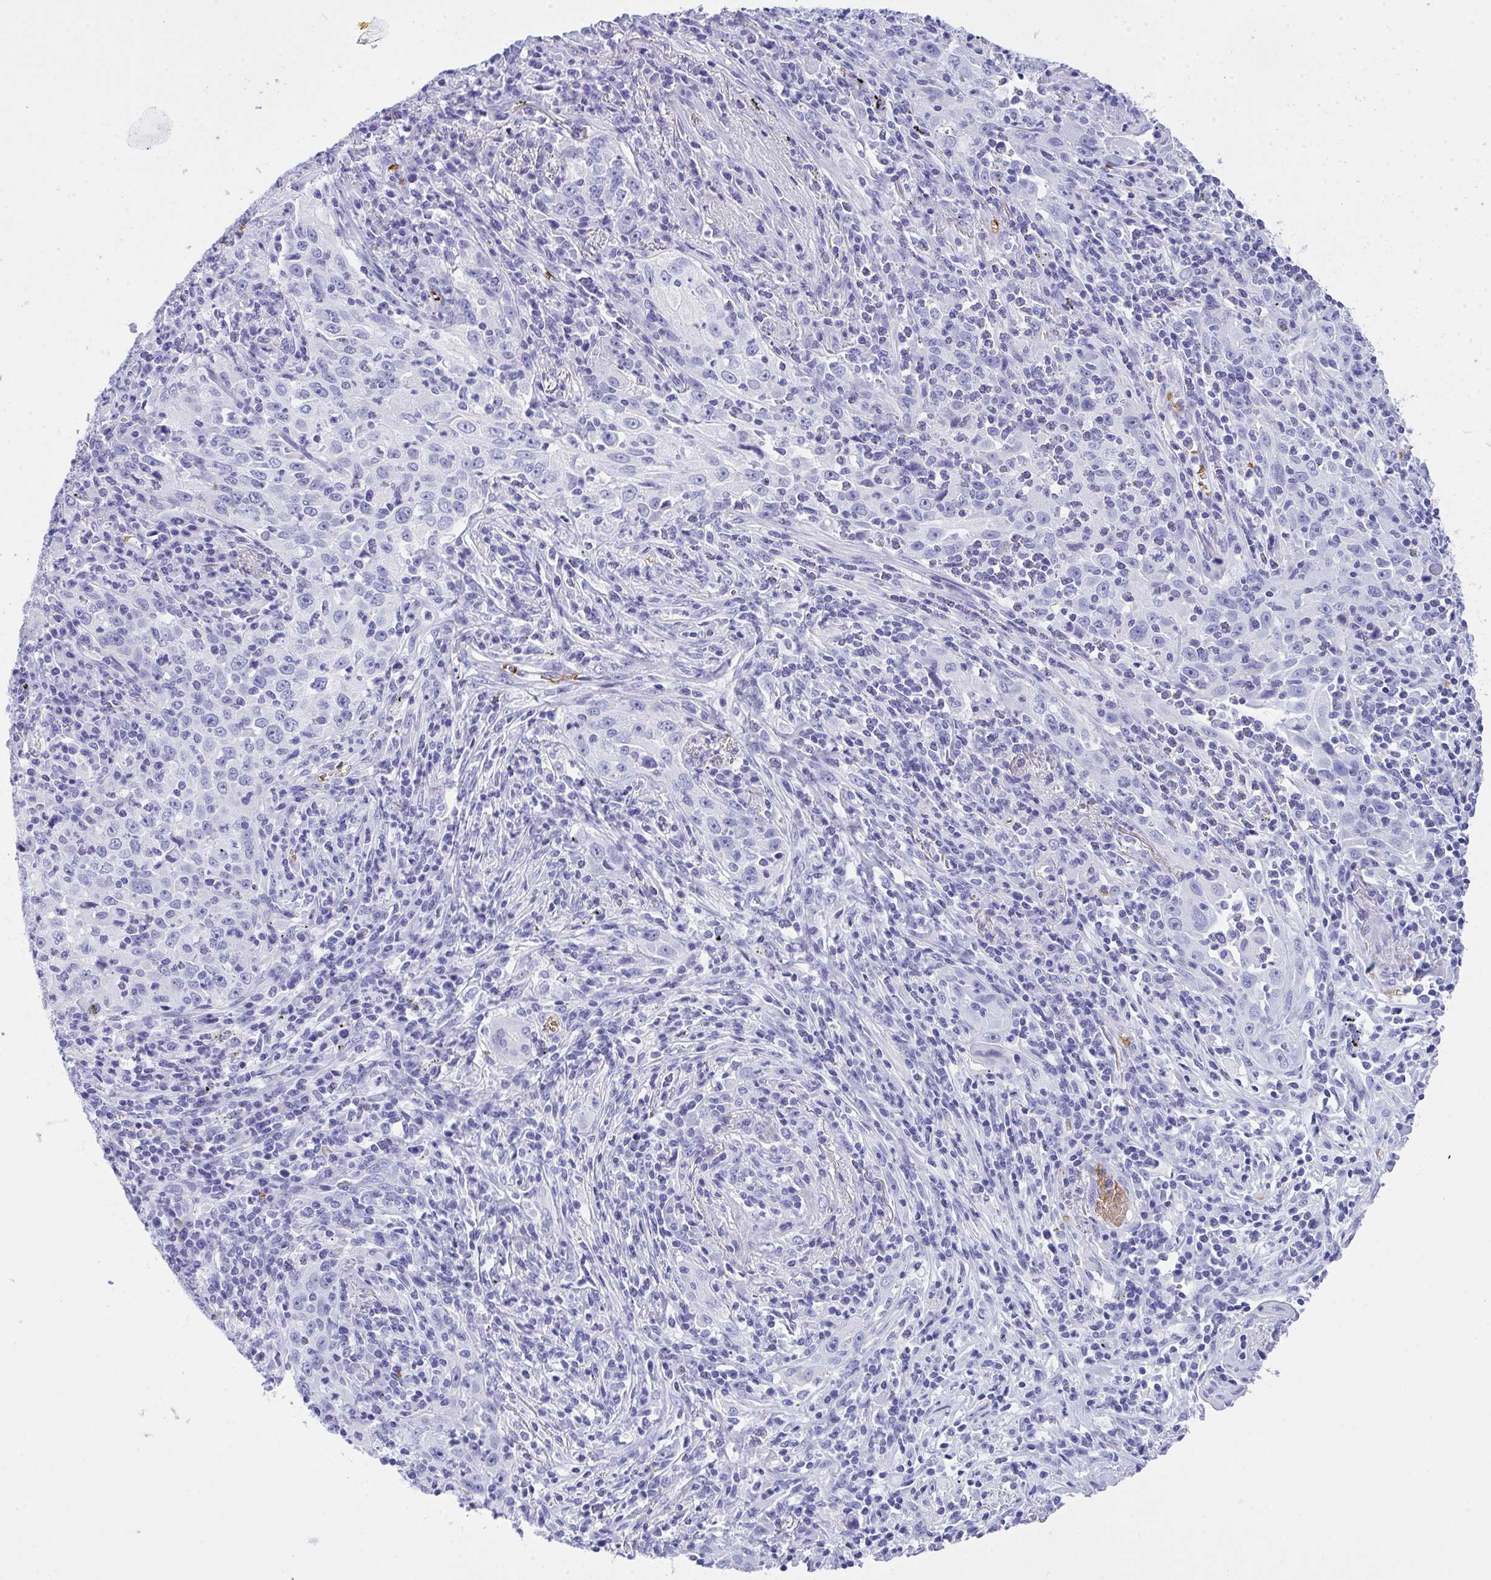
{"staining": {"intensity": "negative", "quantity": "none", "location": "none"}, "tissue": "lung cancer", "cell_type": "Tumor cells", "image_type": "cancer", "snomed": [{"axis": "morphology", "description": "Squamous cell carcinoma, NOS"}, {"axis": "topography", "description": "Lung"}], "caption": "The image displays no staining of tumor cells in lung cancer.", "gene": "ANK1", "patient": {"sex": "male", "age": 71}}